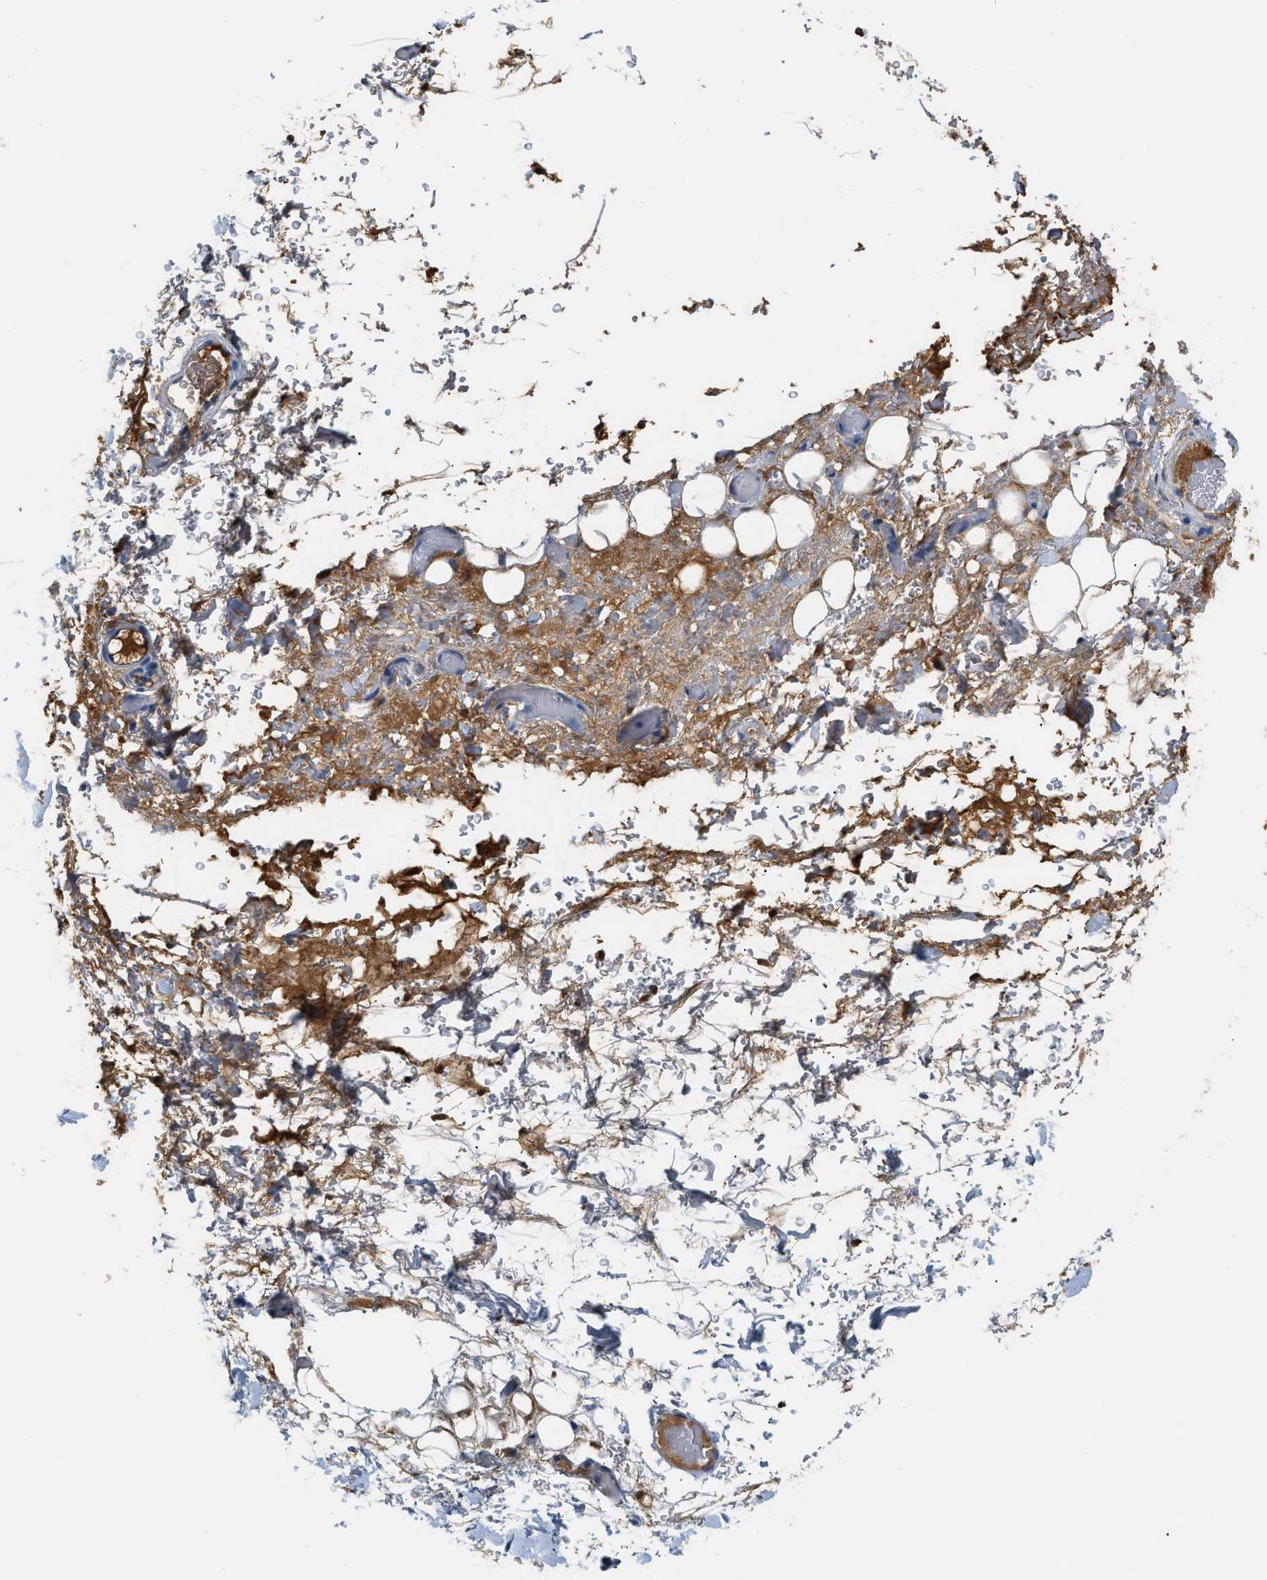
{"staining": {"intensity": "weak", "quantity": "25%-75%", "location": "cytoplasmic/membranous"}, "tissue": "adipose tissue", "cell_type": "Adipocytes", "image_type": "normal", "snomed": [{"axis": "morphology", "description": "Normal tissue, NOS"}, {"axis": "morphology", "description": "Adenocarcinoma, NOS"}, {"axis": "topography", "description": "Esophagus"}], "caption": "A high-resolution histopathology image shows immunohistochemistry staining of benign adipose tissue, which exhibits weak cytoplasmic/membranous positivity in approximately 25%-75% of adipocytes.", "gene": "CFI", "patient": {"sex": "male", "age": 62}}